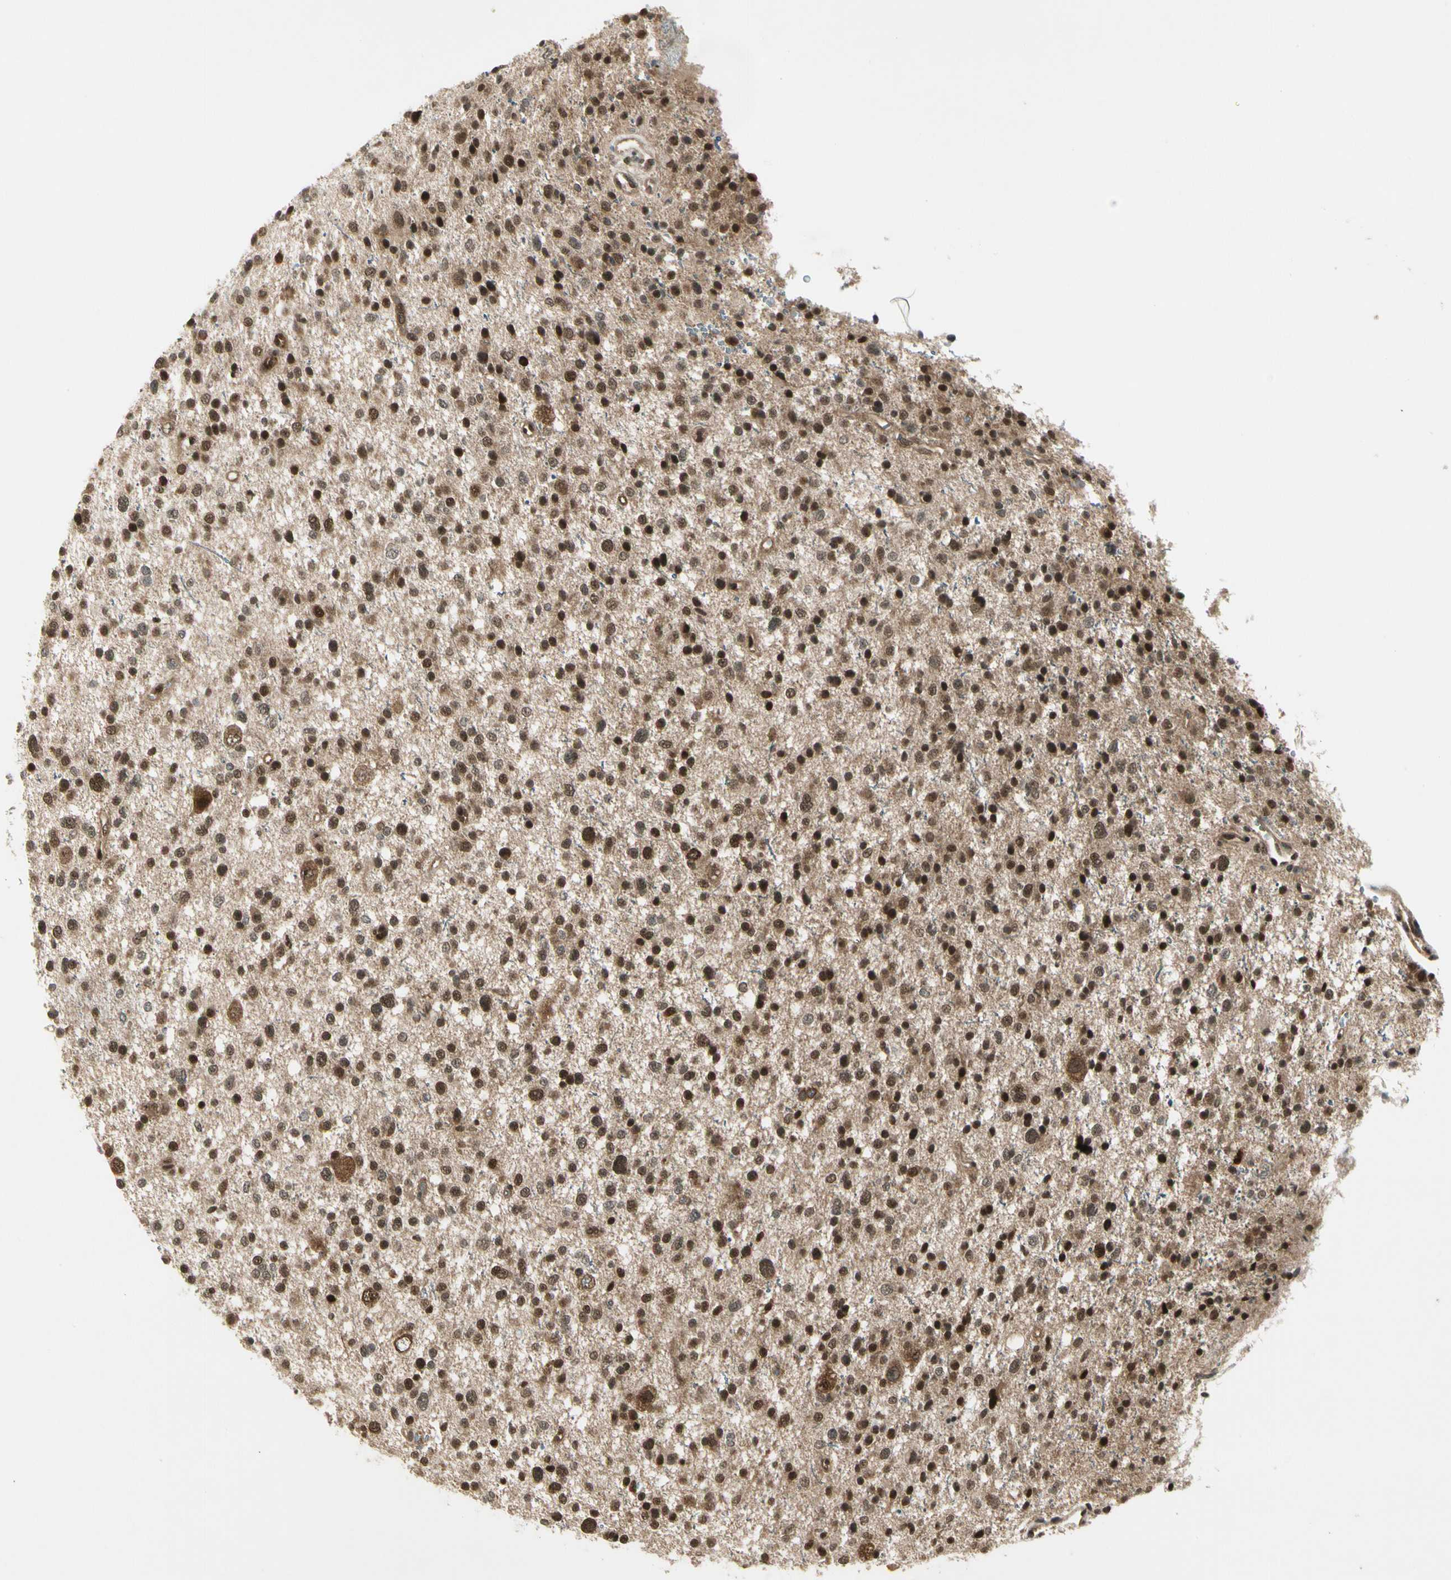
{"staining": {"intensity": "moderate", "quantity": "25%-75%", "location": "cytoplasmic/membranous,nuclear"}, "tissue": "glioma", "cell_type": "Tumor cells", "image_type": "cancer", "snomed": [{"axis": "morphology", "description": "Glioma, malignant, Low grade"}, {"axis": "topography", "description": "Brain"}], "caption": "Human malignant glioma (low-grade) stained with a brown dye demonstrates moderate cytoplasmic/membranous and nuclear positive positivity in approximately 25%-75% of tumor cells.", "gene": "SMN2", "patient": {"sex": "female", "age": 37}}